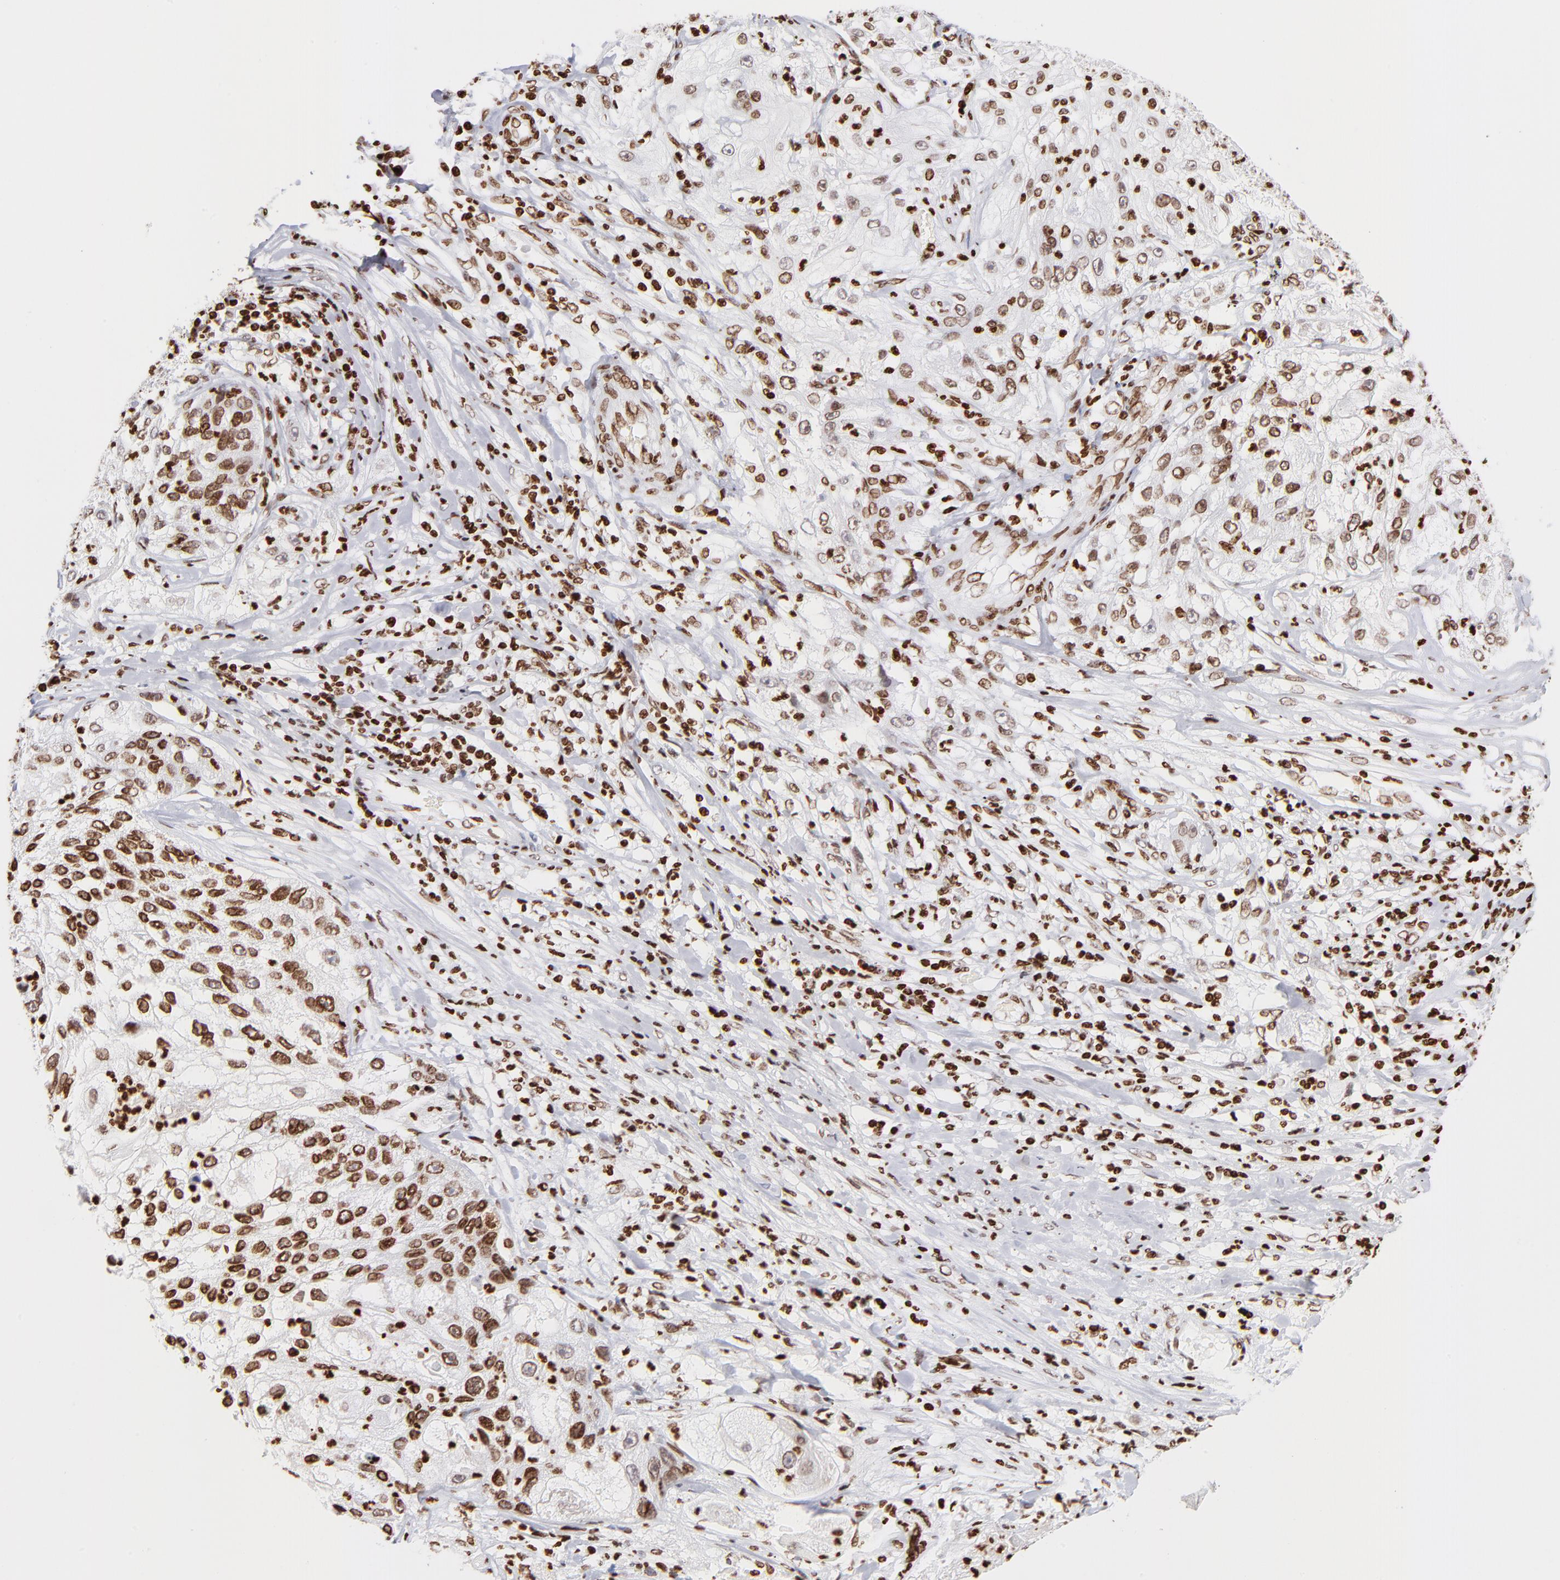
{"staining": {"intensity": "moderate", "quantity": "25%-75%", "location": "nuclear"}, "tissue": "lung cancer", "cell_type": "Tumor cells", "image_type": "cancer", "snomed": [{"axis": "morphology", "description": "Inflammation, NOS"}, {"axis": "morphology", "description": "Squamous cell carcinoma, NOS"}, {"axis": "topography", "description": "Lymph node"}, {"axis": "topography", "description": "Soft tissue"}, {"axis": "topography", "description": "Lung"}], "caption": "Human lung cancer (squamous cell carcinoma) stained with a protein marker exhibits moderate staining in tumor cells.", "gene": "RTL4", "patient": {"sex": "male", "age": 66}}